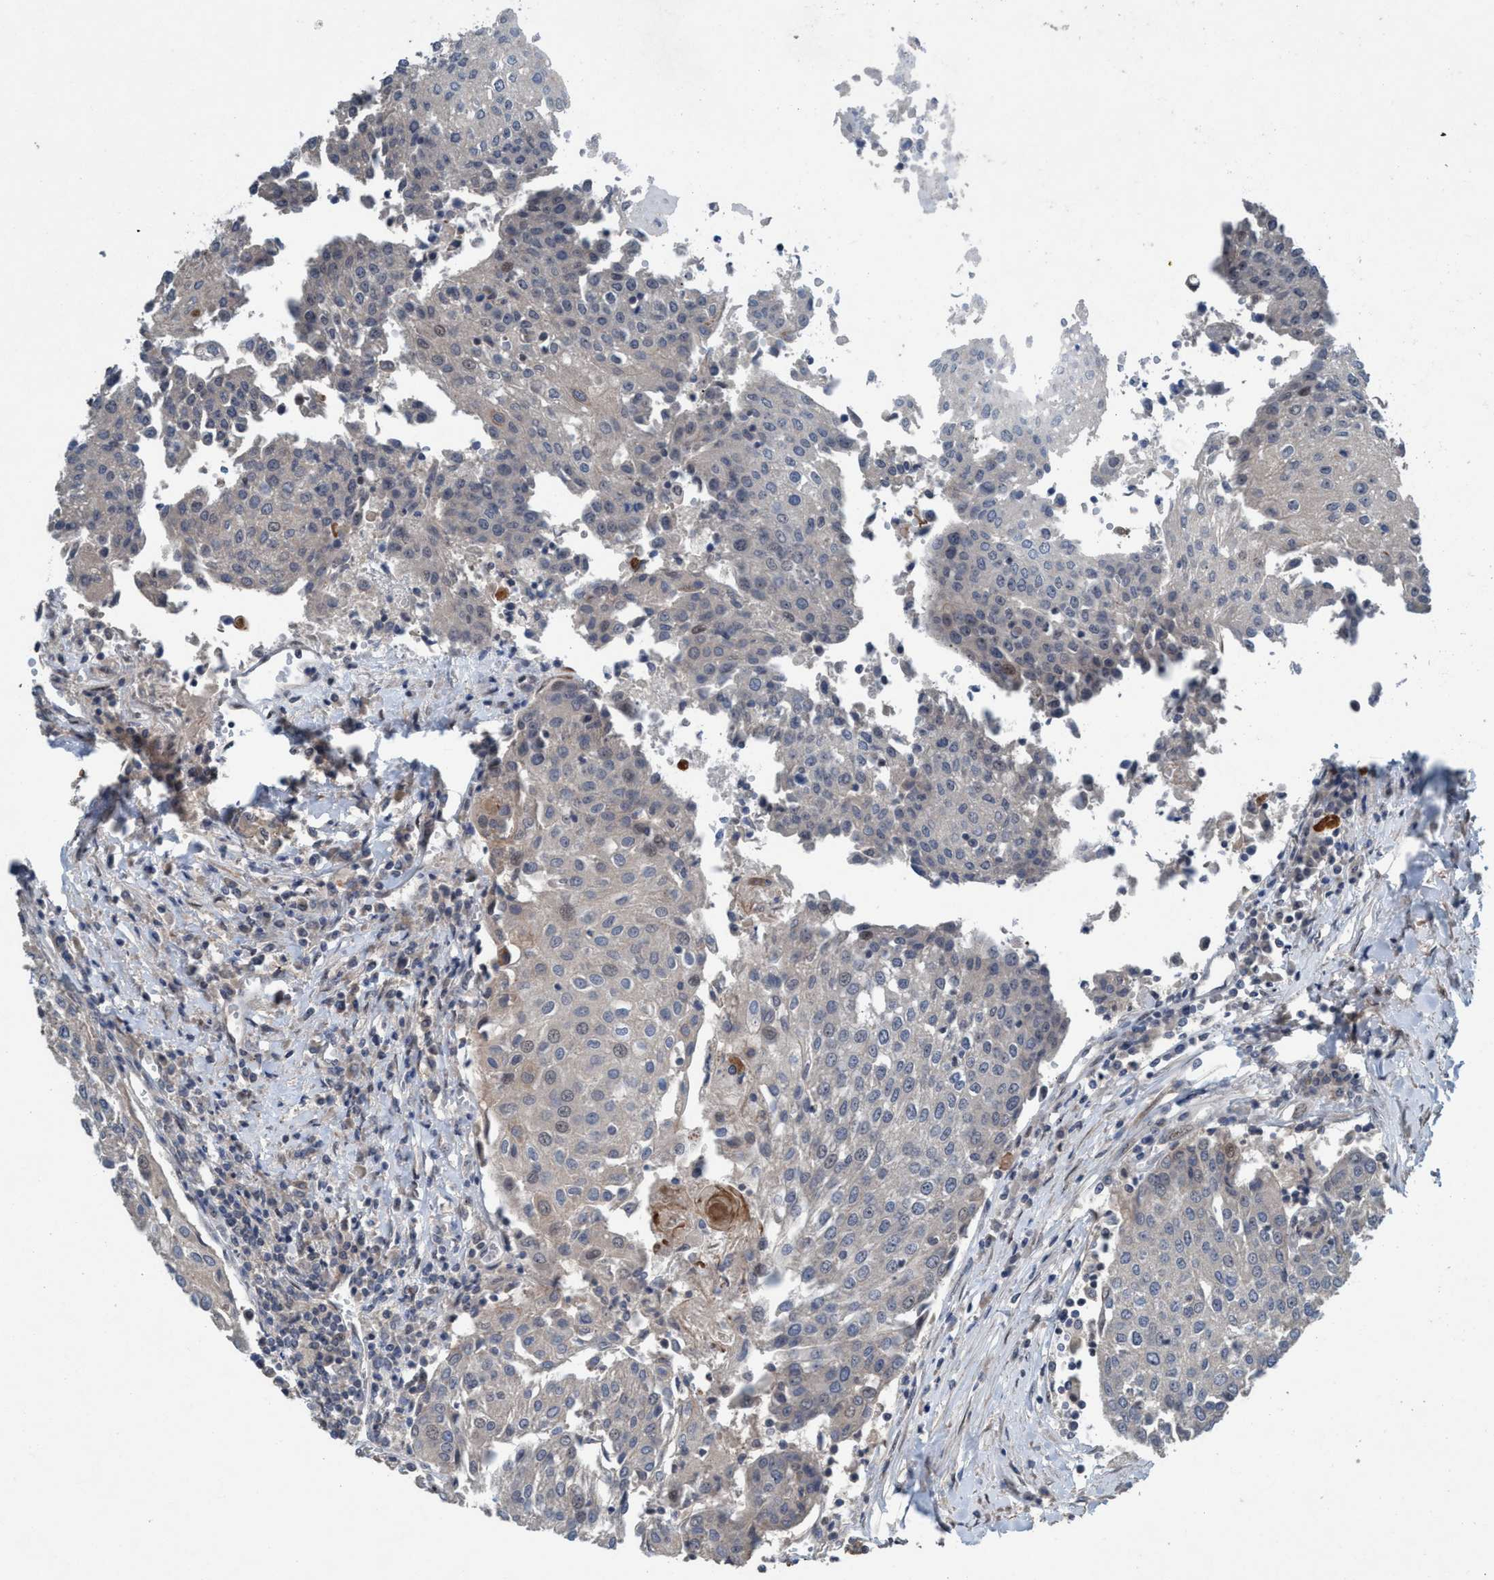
{"staining": {"intensity": "negative", "quantity": "none", "location": "none"}, "tissue": "urothelial cancer", "cell_type": "Tumor cells", "image_type": "cancer", "snomed": [{"axis": "morphology", "description": "Urothelial carcinoma, High grade"}, {"axis": "topography", "description": "Urinary bladder"}], "caption": "Micrograph shows no significant protein staining in tumor cells of urothelial carcinoma (high-grade).", "gene": "NISCH", "patient": {"sex": "female", "age": 85}}